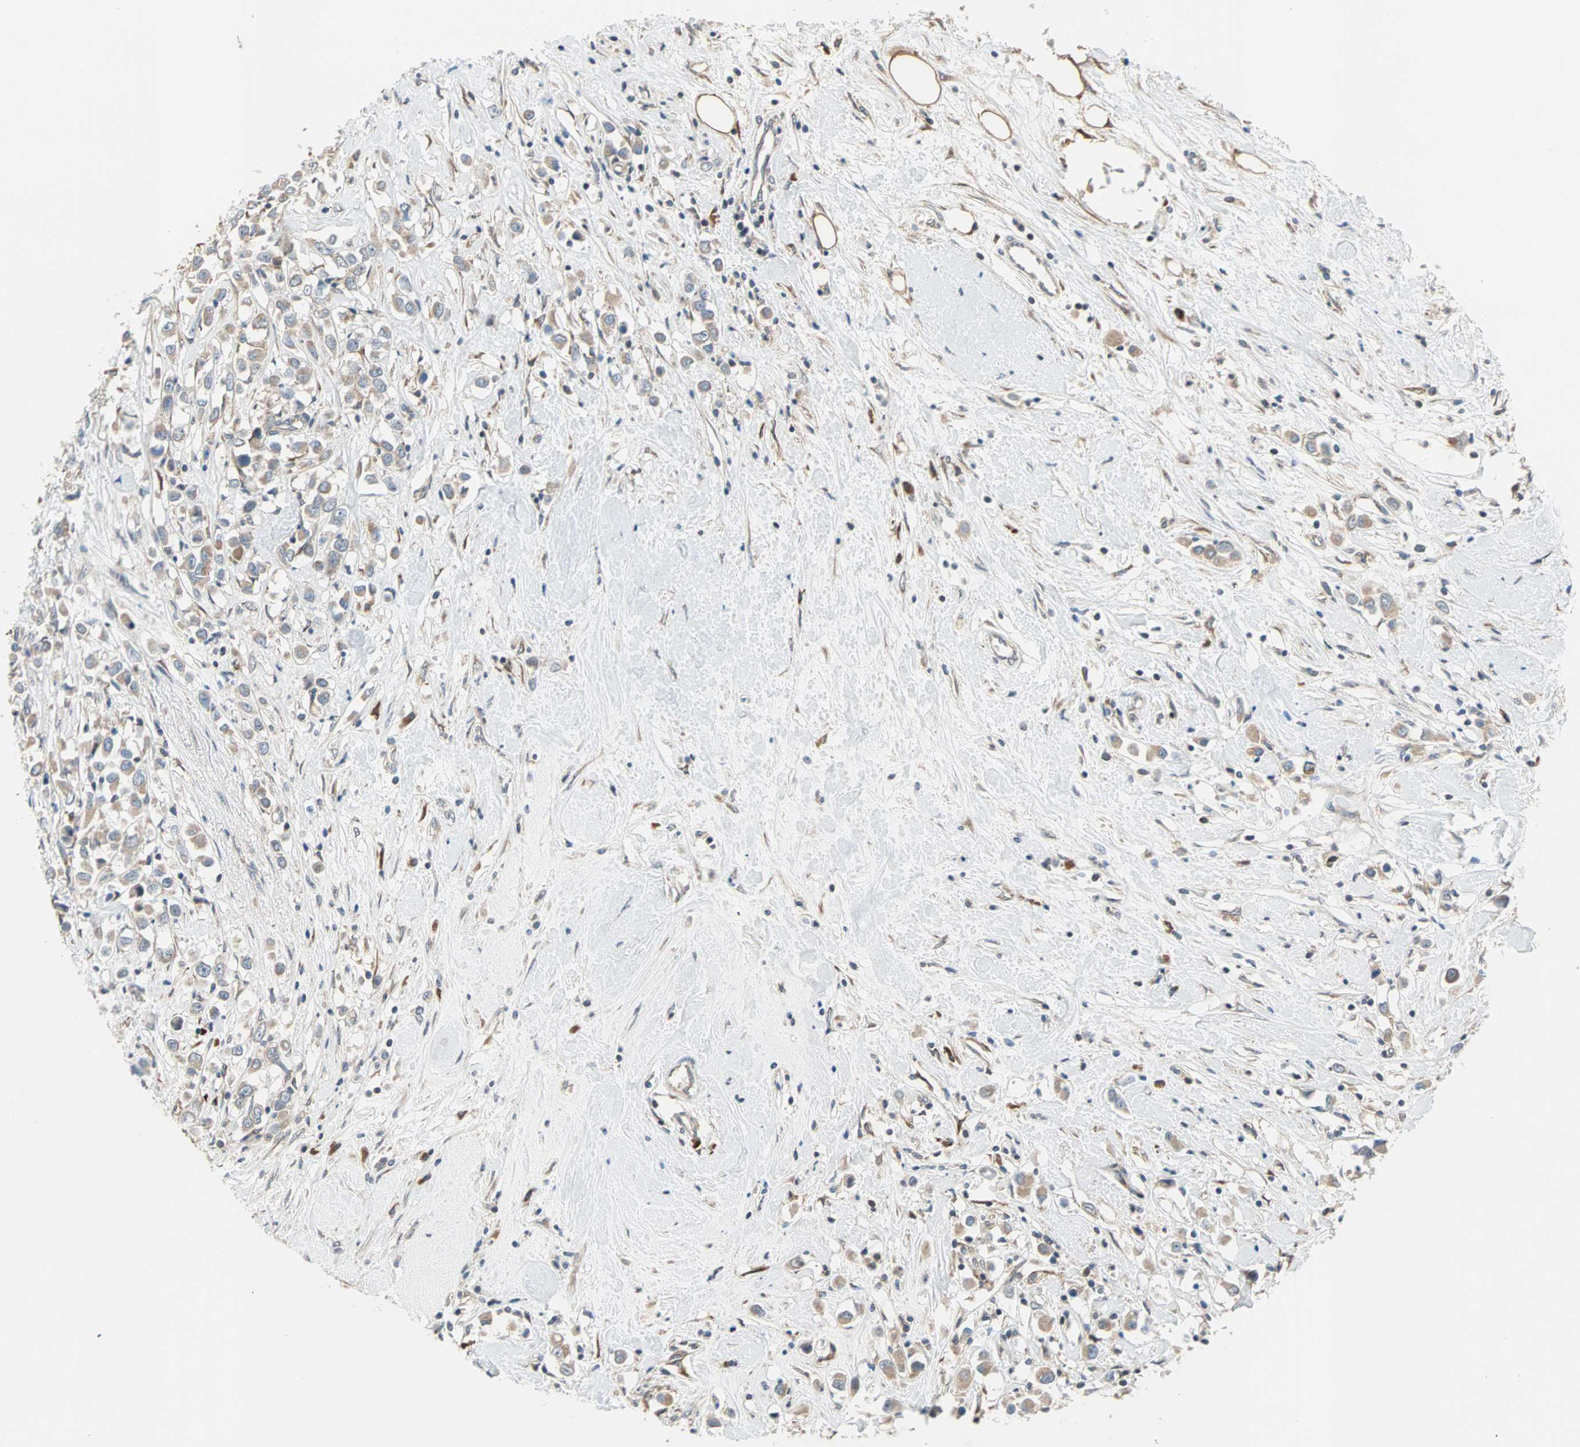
{"staining": {"intensity": "moderate", "quantity": ">75%", "location": "cytoplasmic/membranous"}, "tissue": "breast cancer", "cell_type": "Tumor cells", "image_type": "cancer", "snomed": [{"axis": "morphology", "description": "Duct carcinoma"}, {"axis": "topography", "description": "Breast"}], "caption": "High-magnification brightfield microscopy of breast invasive ductal carcinoma stained with DAB (3,3'-diaminobenzidine) (brown) and counterstained with hematoxylin (blue). tumor cells exhibit moderate cytoplasmic/membranous positivity is appreciated in about>75% of cells. (DAB IHC with brightfield microscopy, high magnification).", "gene": "SAR1A", "patient": {"sex": "female", "age": 61}}